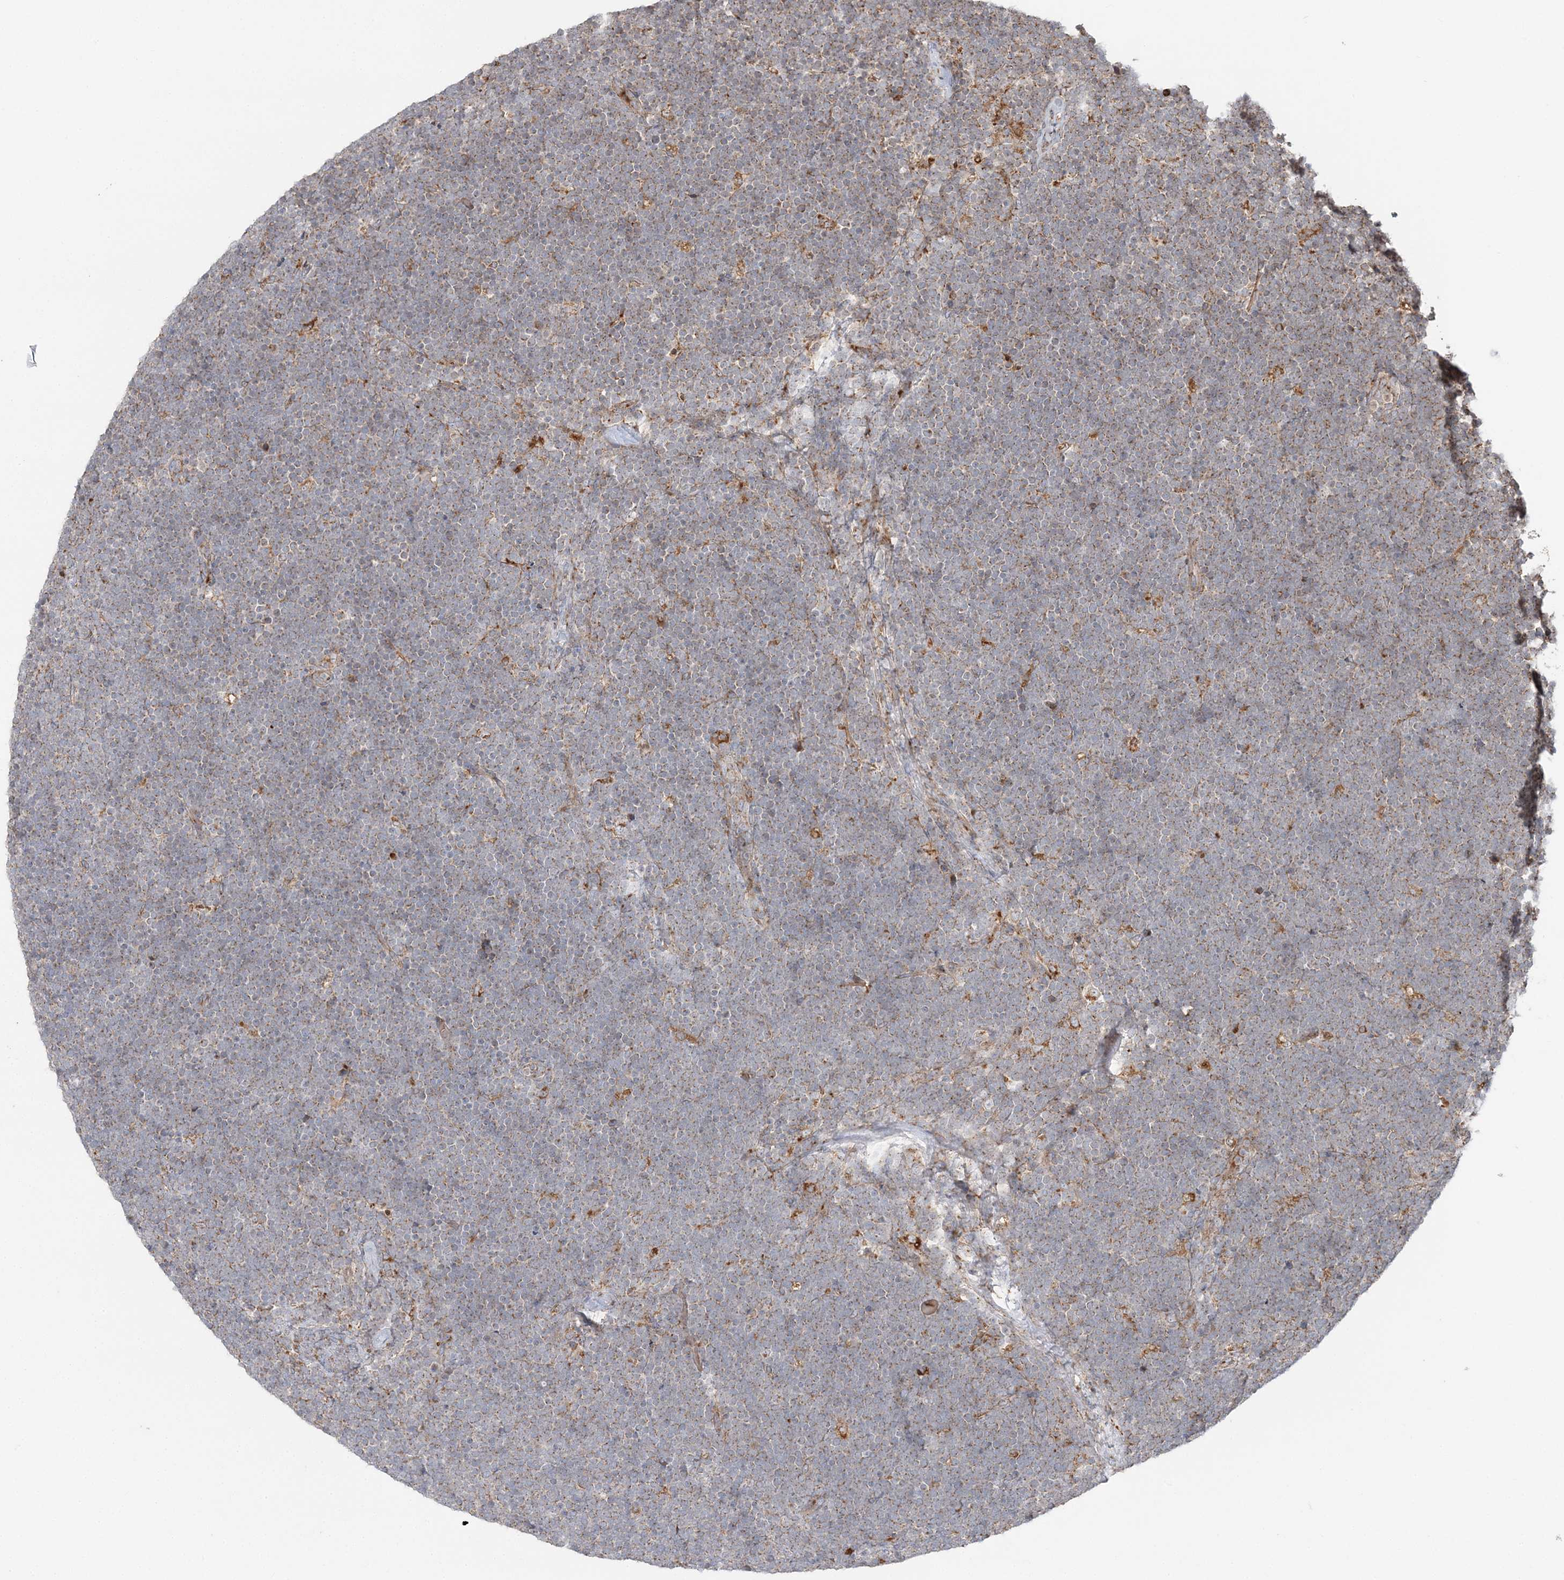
{"staining": {"intensity": "weak", "quantity": ">75%", "location": "cytoplasmic/membranous"}, "tissue": "lymphoma", "cell_type": "Tumor cells", "image_type": "cancer", "snomed": [{"axis": "morphology", "description": "Malignant lymphoma, non-Hodgkin's type, High grade"}, {"axis": "topography", "description": "Lymph node"}], "caption": "Tumor cells exhibit weak cytoplasmic/membranous positivity in about >75% of cells in malignant lymphoma, non-Hodgkin's type (high-grade).", "gene": "ABCC3", "patient": {"sex": "male", "age": 13}}